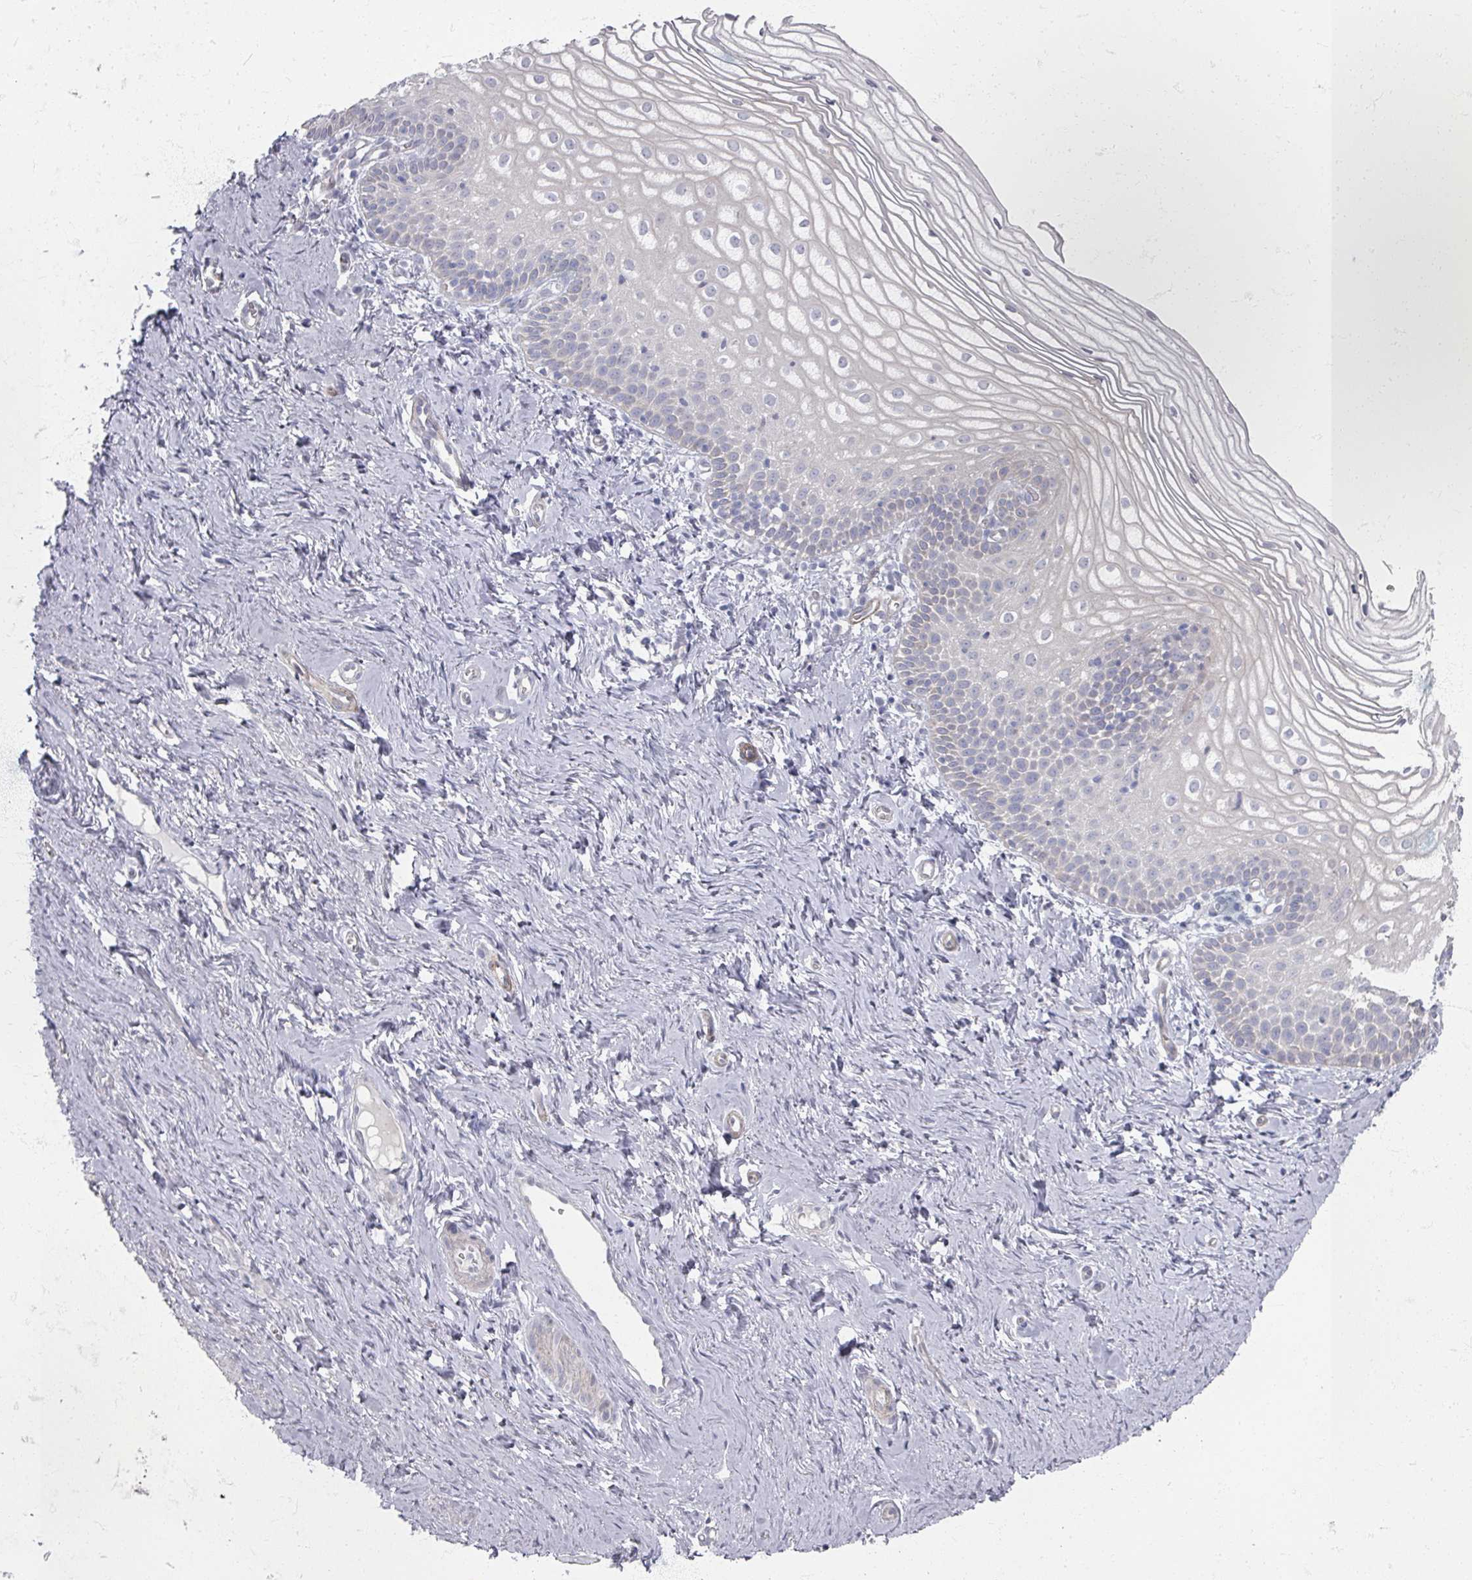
{"staining": {"intensity": "negative", "quantity": "none", "location": "none"}, "tissue": "vagina", "cell_type": "Squamous epithelial cells", "image_type": "normal", "snomed": [{"axis": "morphology", "description": "Normal tissue, NOS"}, {"axis": "topography", "description": "Vagina"}], "caption": "DAB (3,3'-diaminobenzidine) immunohistochemical staining of benign human vagina demonstrates no significant positivity in squamous epithelial cells. (Immunohistochemistry, brightfield microscopy, high magnification).", "gene": "TTYH3", "patient": {"sex": "female", "age": 56}}